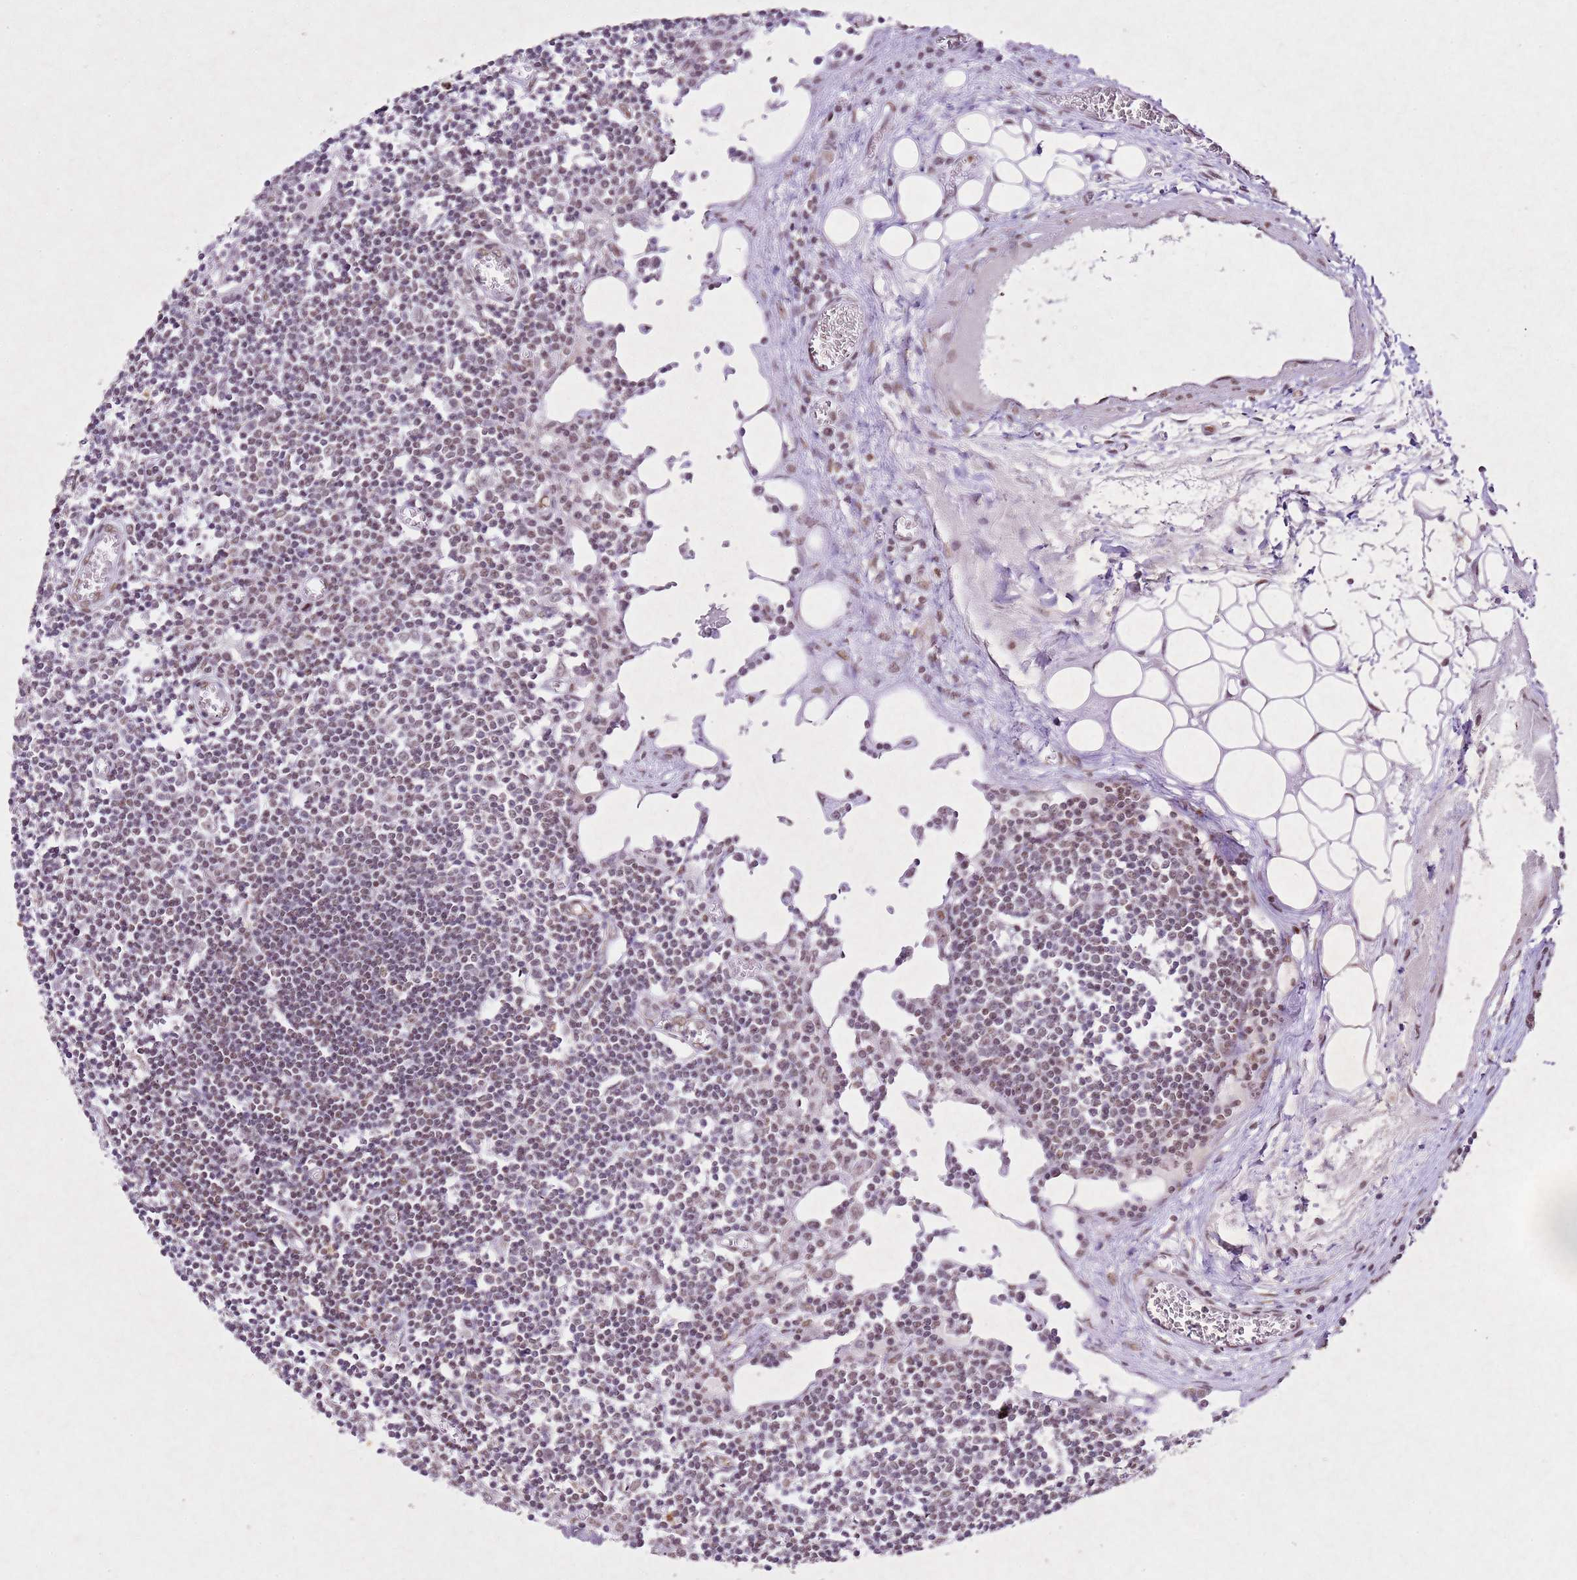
{"staining": {"intensity": "moderate", "quantity": ">75%", "location": "nuclear"}, "tissue": "lymph node", "cell_type": "Germinal center cells", "image_type": "normal", "snomed": [{"axis": "morphology", "description": "Normal tissue, NOS"}, {"axis": "topography", "description": "Lymph node"}], "caption": "Lymph node stained with IHC displays moderate nuclear staining in approximately >75% of germinal center cells. (Brightfield microscopy of DAB IHC at high magnification).", "gene": "BMAL1", "patient": {"sex": "female", "age": 11}}